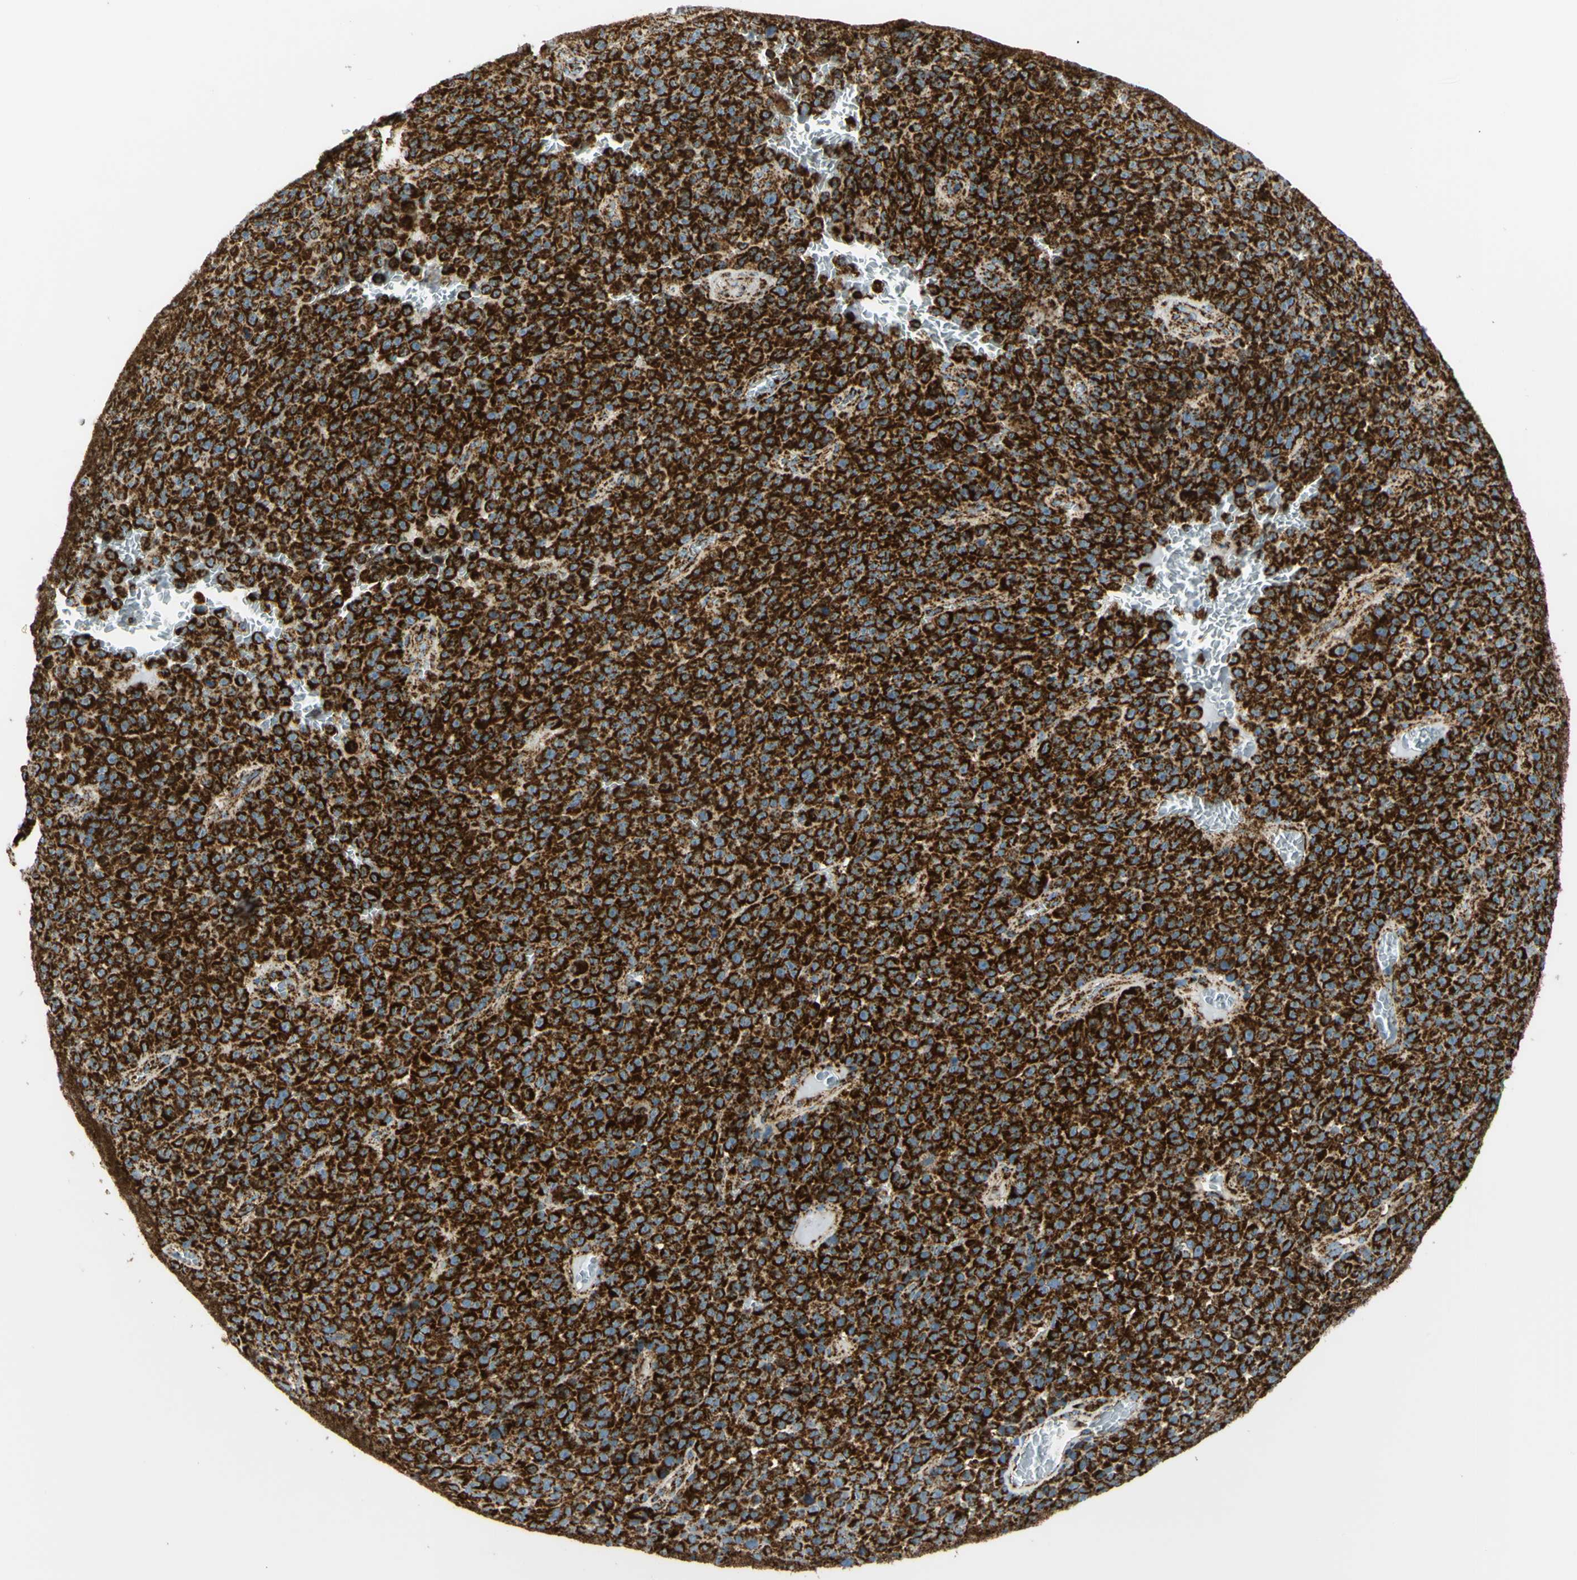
{"staining": {"intensity": "strong", "quantity": ">75%", "location": "cytoplasmic/membranous"}, "tissue": "melanoma", "cell_type": "Tumor cells", "image_type": "cancer", "snomed": [{"axis": "morphology", "description": "Malignant melanoma, NOS"}, {"axis": "topography", "description": "Skin"}], "caption": "Immunohistochemistry (DAB (3,3'-diaminobenzidine)) staining of malignant melanoma demonstrates strong cytoplasmic/membranous protein staining in about >75% of tumor cells. The protein of interest is stained brown, and the nuclei are stained in blue (DAB (3,3'-diaminobenzidine) IHC with brightfield microscopy, high magnification).", "gene": "MAVS", "patient": {"sex": "female", "age": 82}}